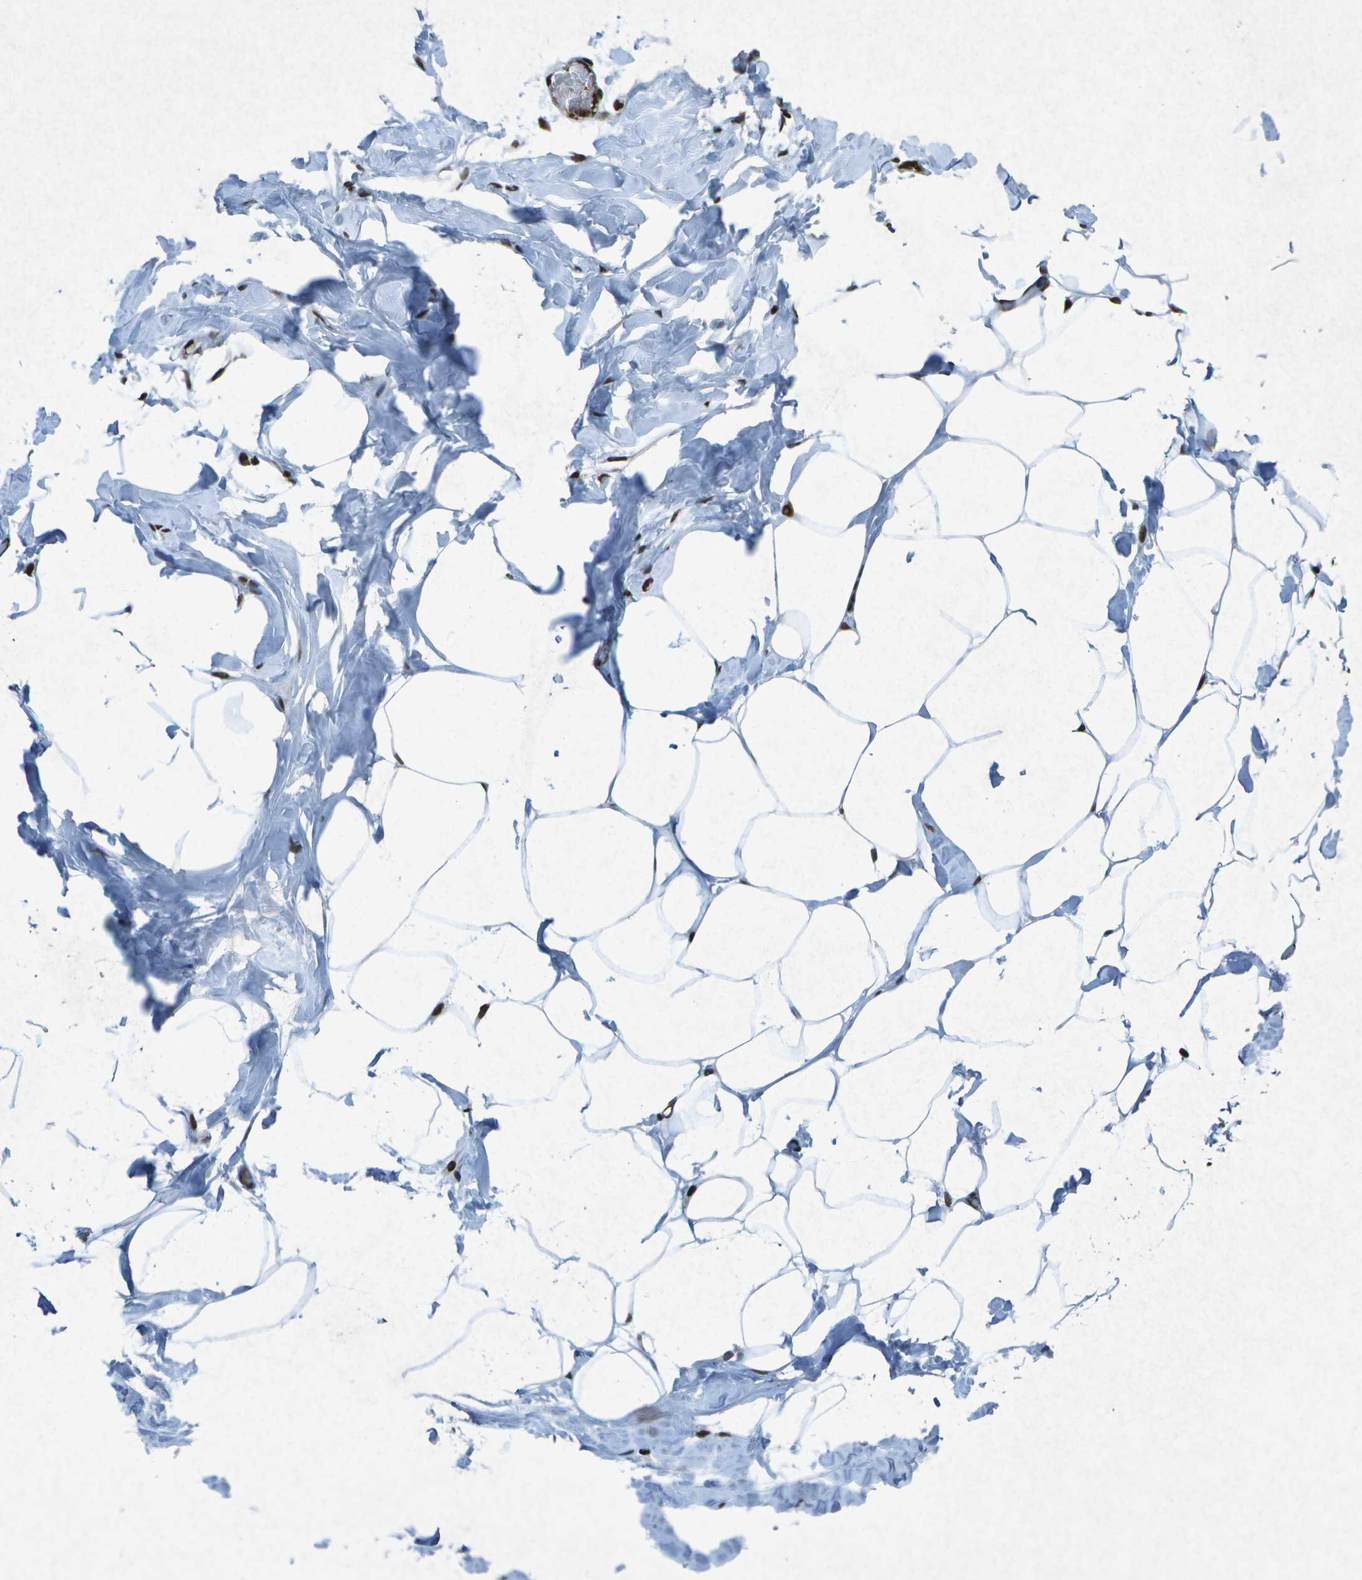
{"staining": {"intensity": "moderate", "quantity": "<25%", "location": "nuclear"}, "tissue": "adipose tissue", "cell_type": "Adipocytes", "image_type": "normal", "snomed": [{"axis": "morphology", "description": "Normal tissue, NOS"}, {"axis": "topography", "description": "Breast"}, {"axis": "topography", "description": "Adipose tissue"}], "caption": "Immunohistochemical staining of normal adipose tissue demonstrates moderate nuclear protein staining in approximately <25% of adipocytes.", "gene": "MTA2", "patient": {"sex": "female", "age": 25}}